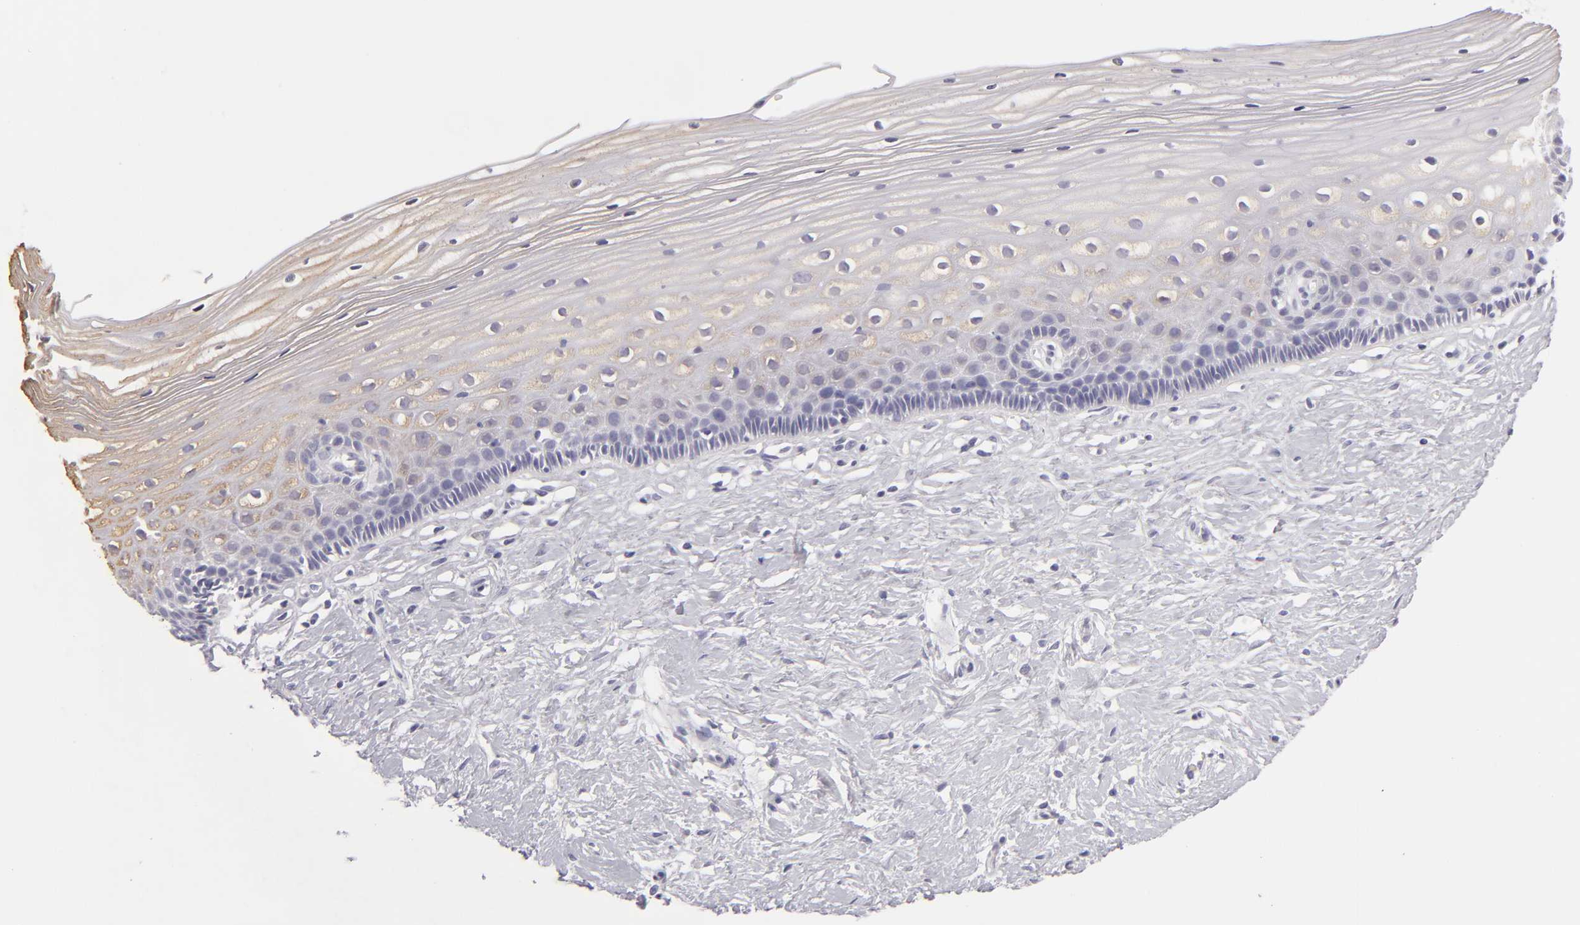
{"staining": {"intensity": "negative", "quantity": "none", "location": "none"}, "tissue": "cervix", "cell_type": "Glandular cells", "image_type": "normal", "snomed": [{"axis": "morphology", "description": "Normal tissue, NOS"}, {"axis": "topography", "description": "Cervix"}], "caption": "This histopathology image is of unremarkable cervix stained with IHC to label a protein in brown with the nuclei are counter-stained blue. There is no staining in glandular cells. (DAB immunohistochemistry (IHC) visualized using brightfield microscopy, high magnification).", "gene": "TNNC1", "patient": {"sex": "female", "age": 40}}